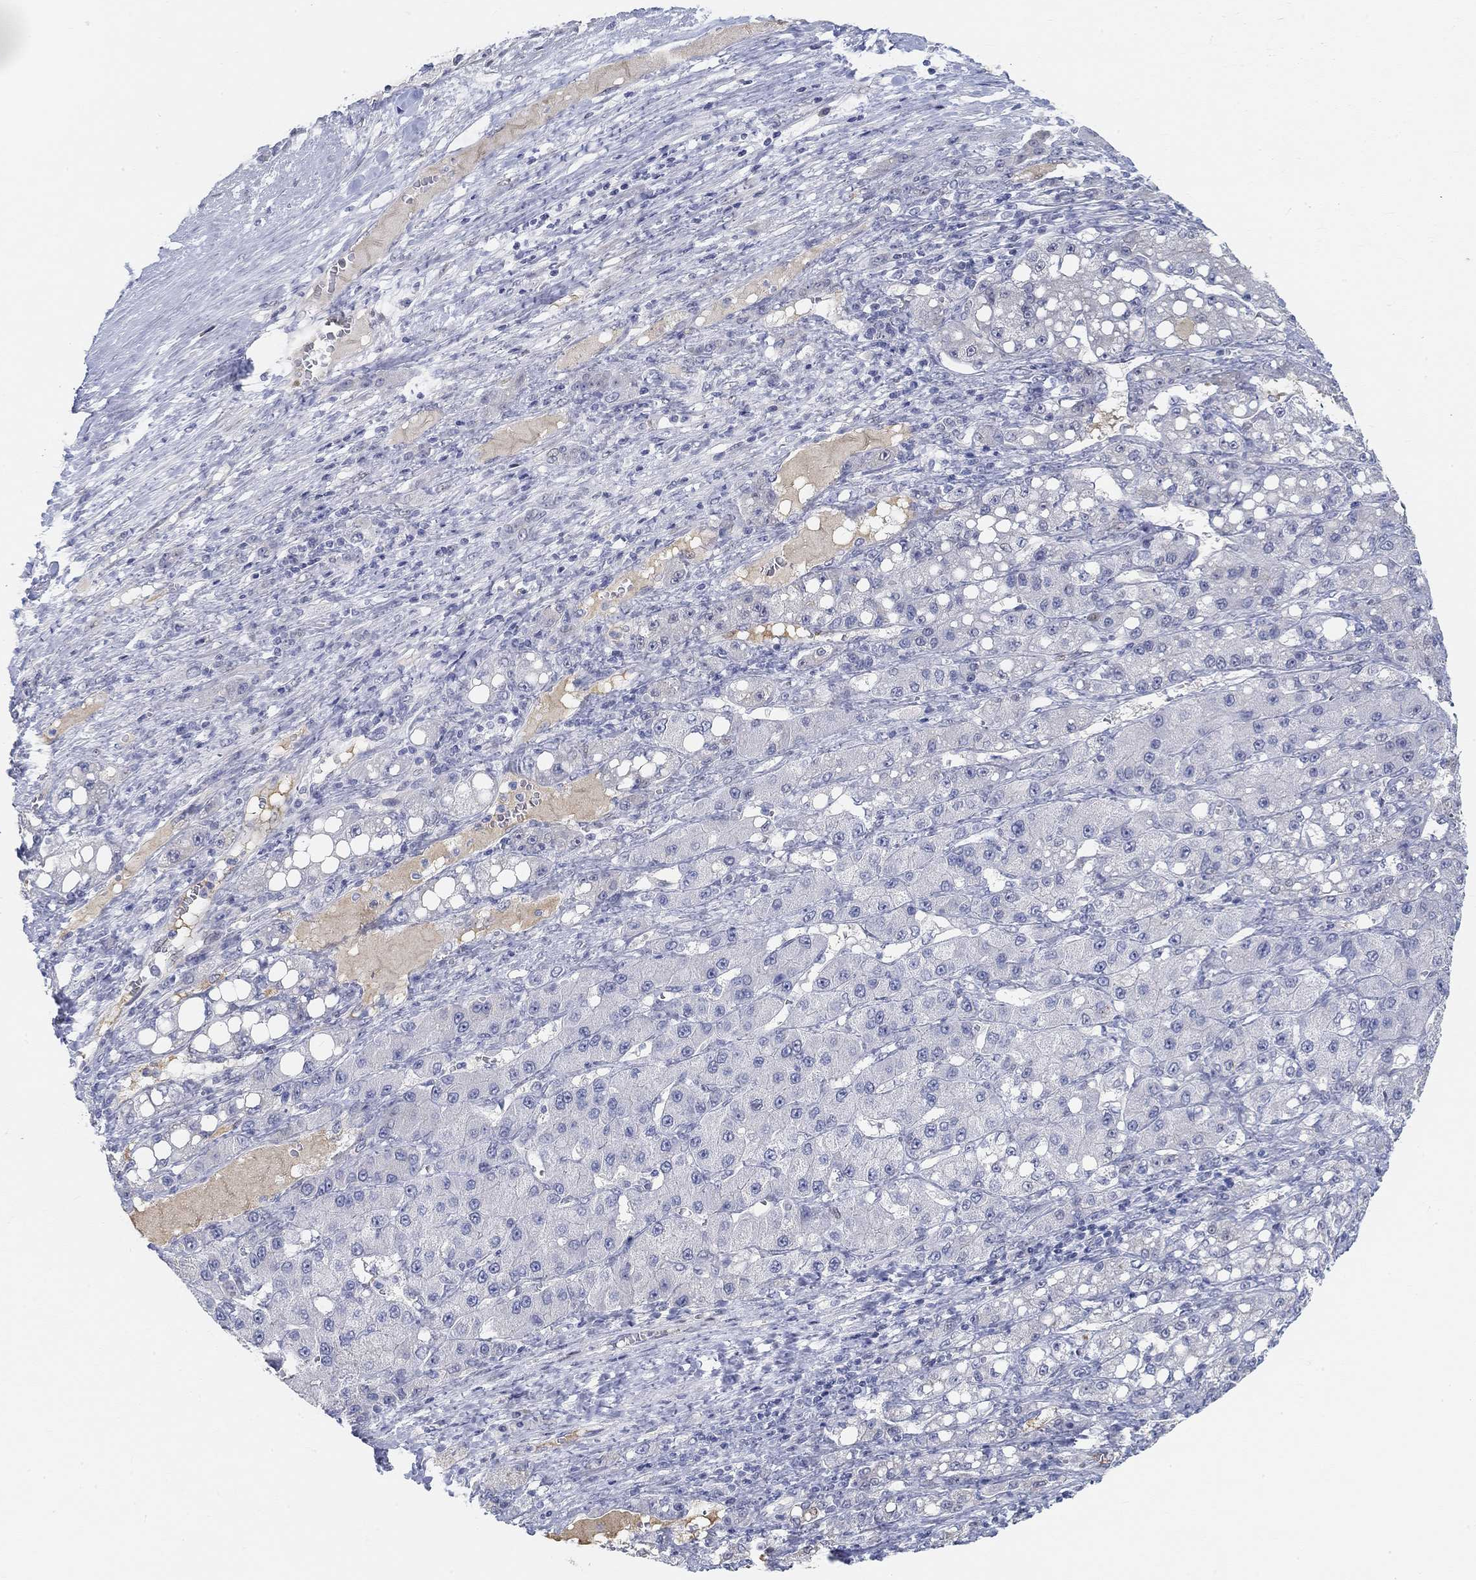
{"staining": {"intensity": "negative", "quantity": "none", "location": "none"}, "tissue": "liver cancer", "cell_type": "Tumor cells", "image_type": "cancer", "snomed": [{"axis": "morphology", "description": "Carcinoma, Hepatocellular, NOS"}, {"axis": "topography", "description": "Liver"}], "caption": "Immunohistochemistry micrograph of neoplastic tissue: human liver cancer stained with DAB reveals no significant protein staining in tumor cells.", "gene": "SNTG2", "patient": {"sex": "female", "age": 65}}